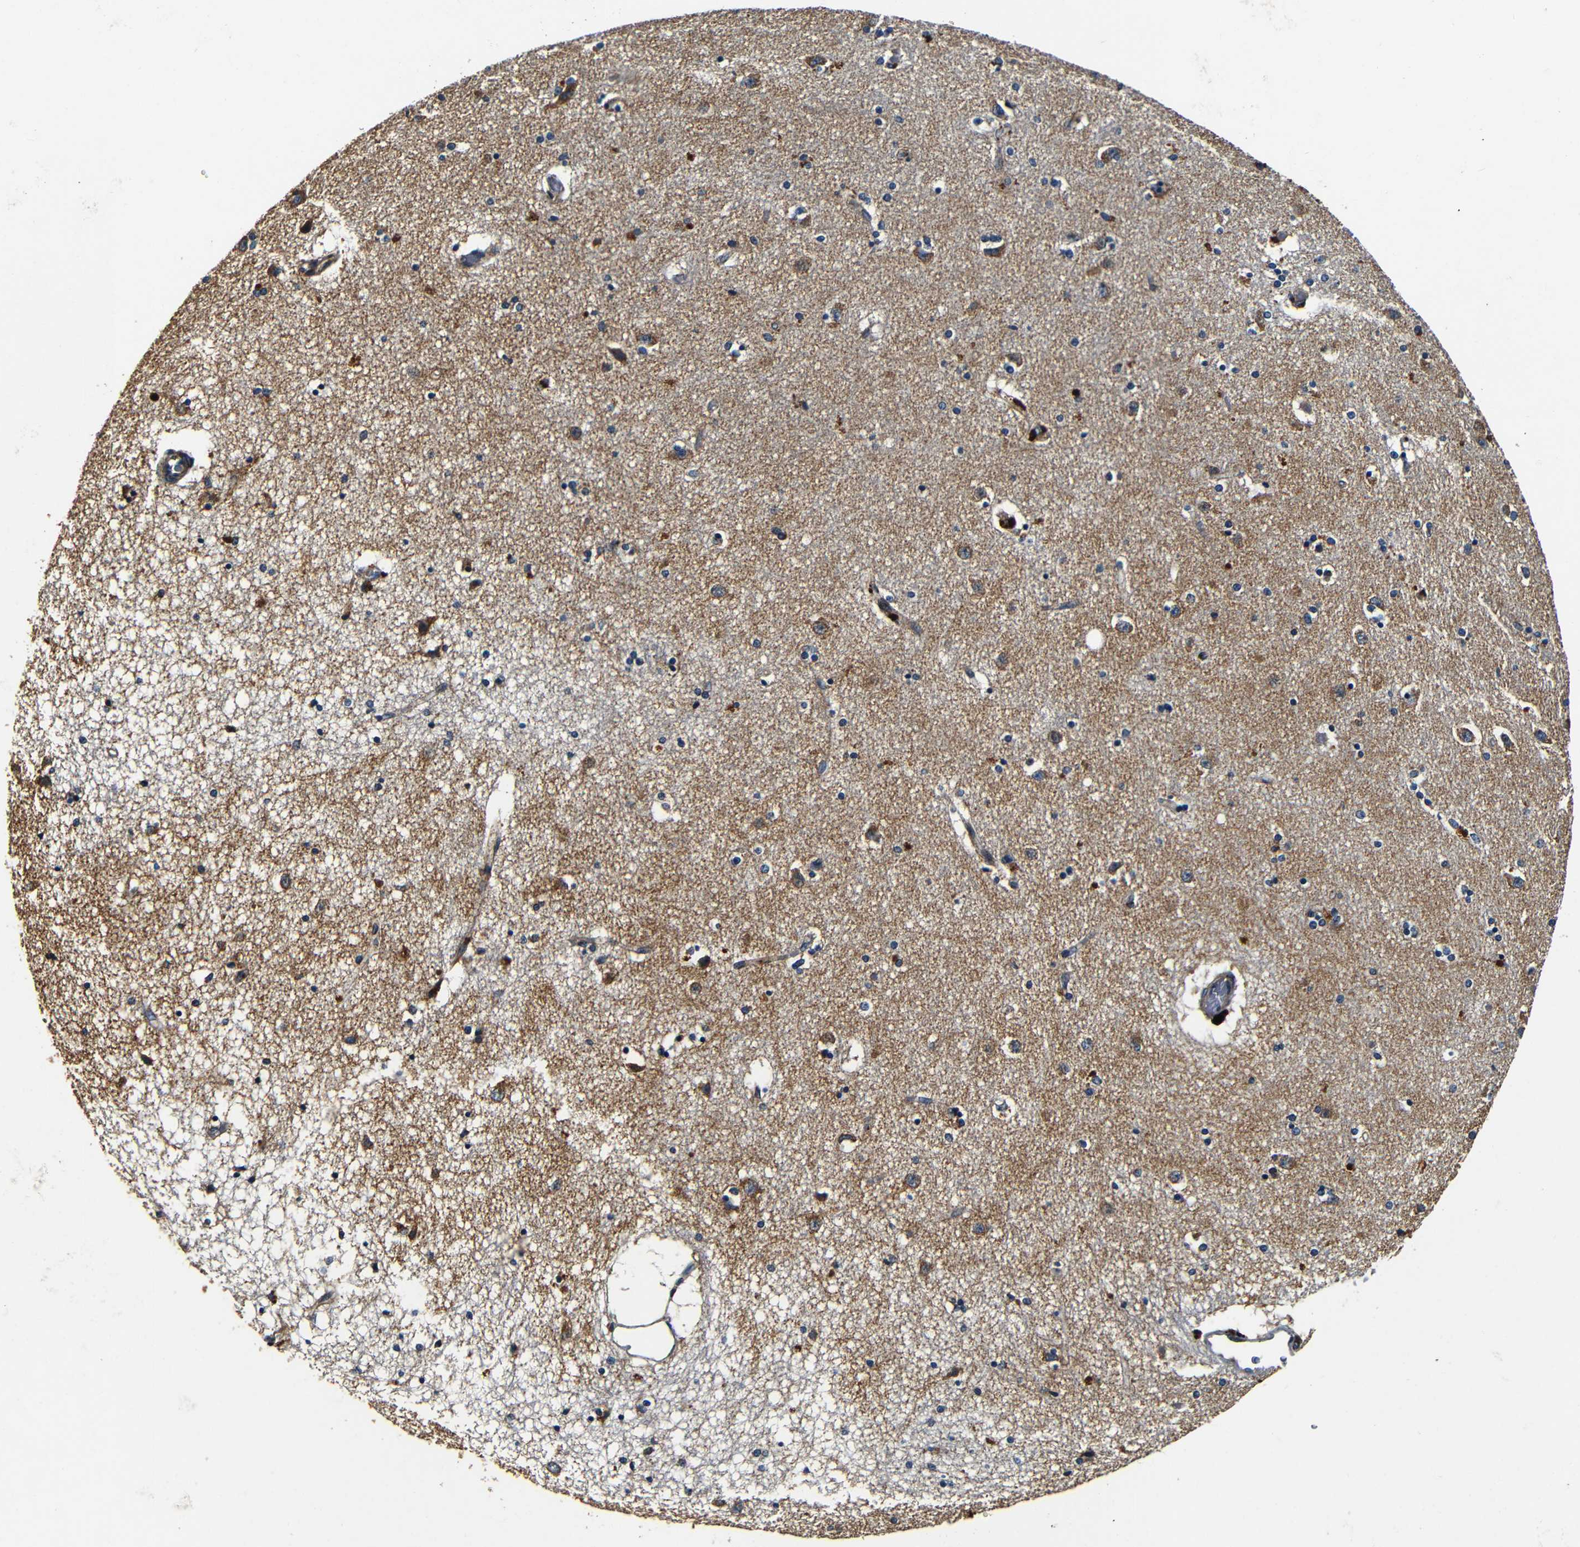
{"staining": {"intensity": "moderate", "quantity": "25%-75%", "location": "cytoplasmic/membranous"}, "tissue": "caudate", "cell_type": "Glial cells", "image_type": "normal", "snomed": [{"axis": "morphology", "description": "Normal tissue, NOS"}, {"axis": "topography", "description": "Lateral ventricle wall"}], "caption": "DAB (3,3'-diaminobenzidine) immunohistochemical staining of benign caudate demonstrates moderate cytoplasmic/membranous protein expression in about 25%-75% of glial cells.", "gene": "MTX1", "patient": {"sex": "female", "age": 54}}